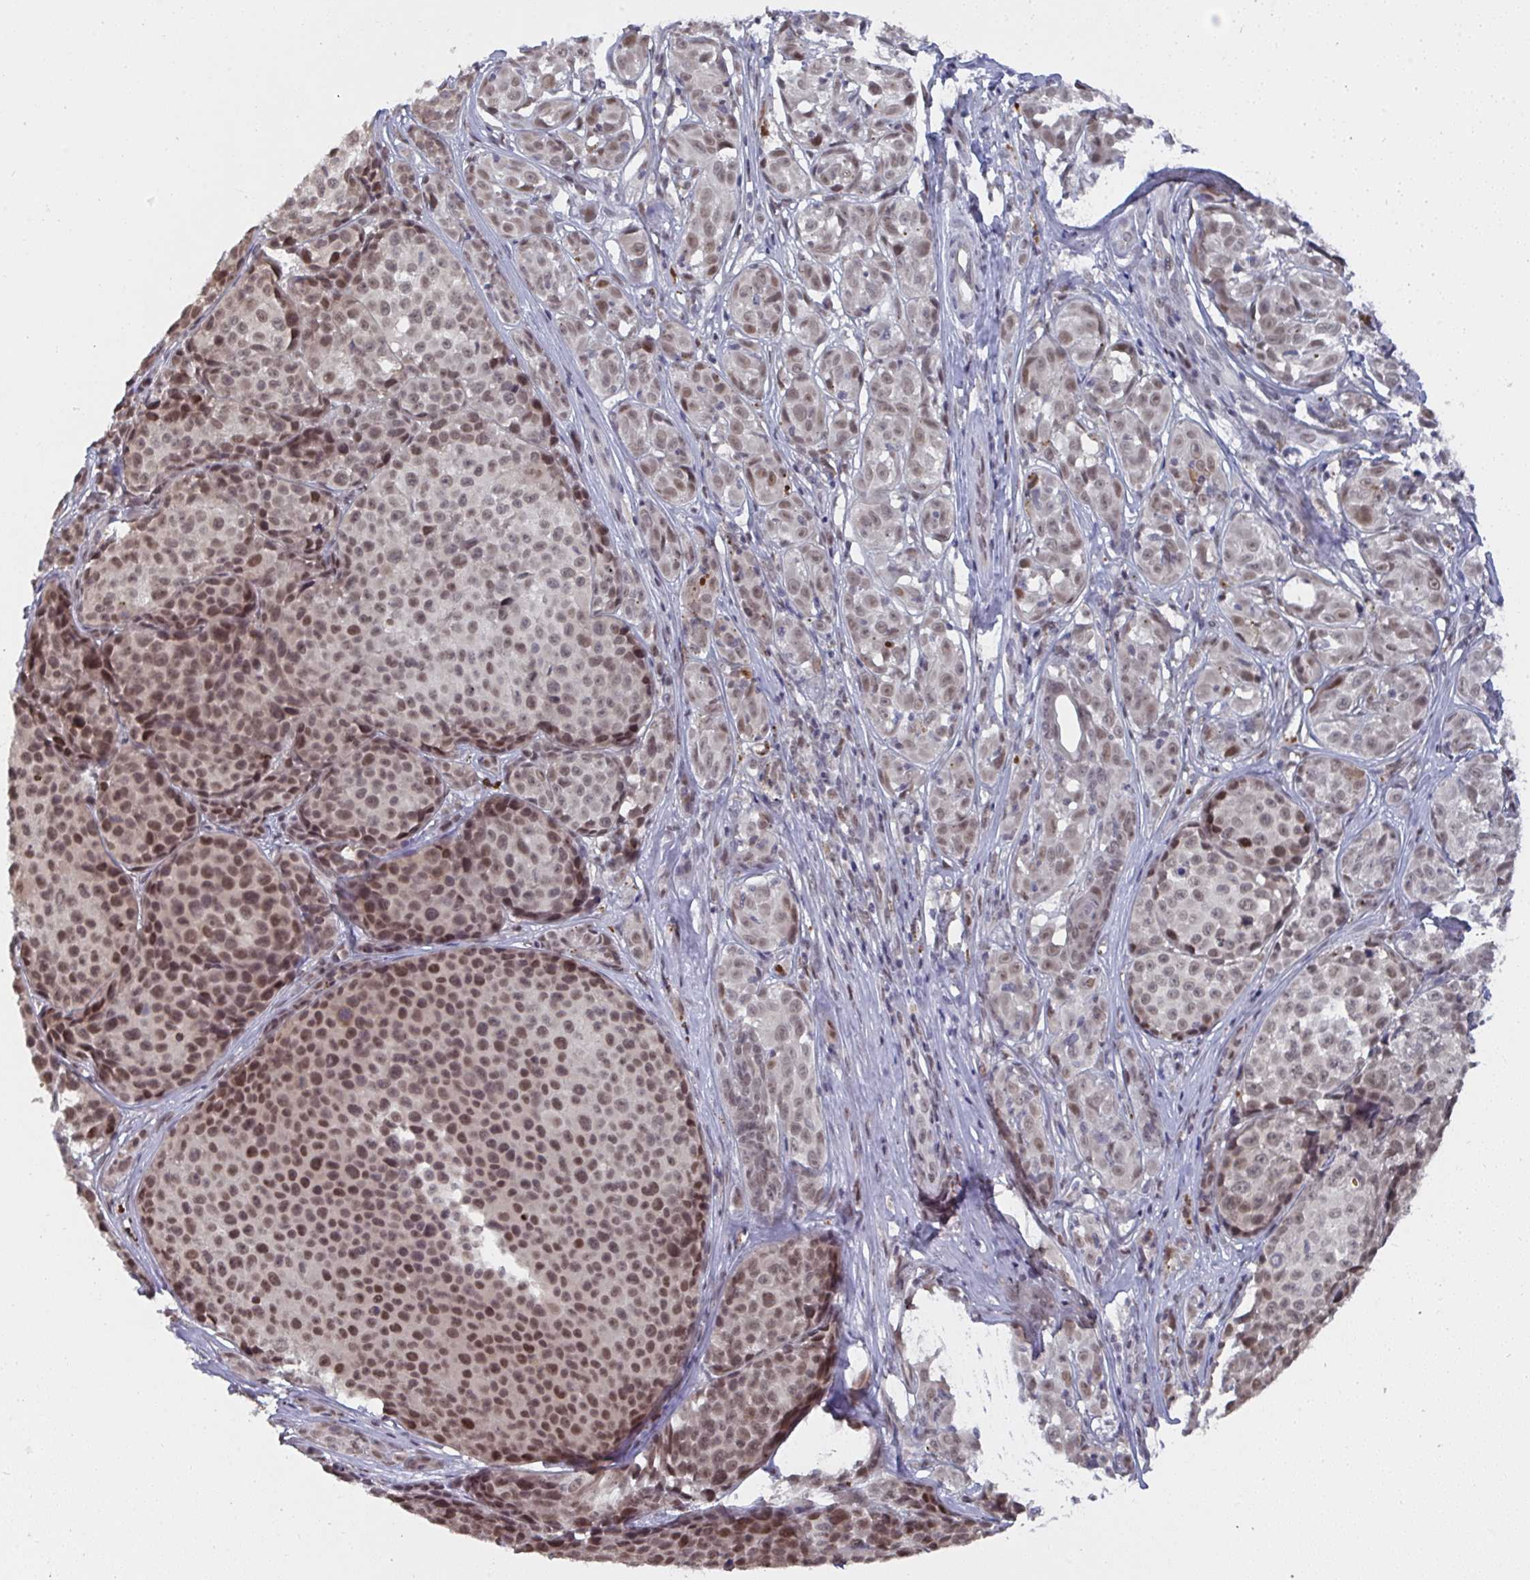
{"staining": {"intensity": "moderate", "quantity": ">75%", "location": "nuclear"}, "tissue": "melanoma", "cell_type": "Tumor cells", "image_type": "cancer", "snomed": [{"axis": "morphology", "description": "Malignant melanoma, NOS"}, {"axis": "topography", "description": "Skin"}], "caption": "Melanoma stained with a brown dye exhibits moderate nuclear positive staining in approximately >75% of tumor cells.", "gene": "JMJD1C", "patient": {"sex": "female", "age": 35}}